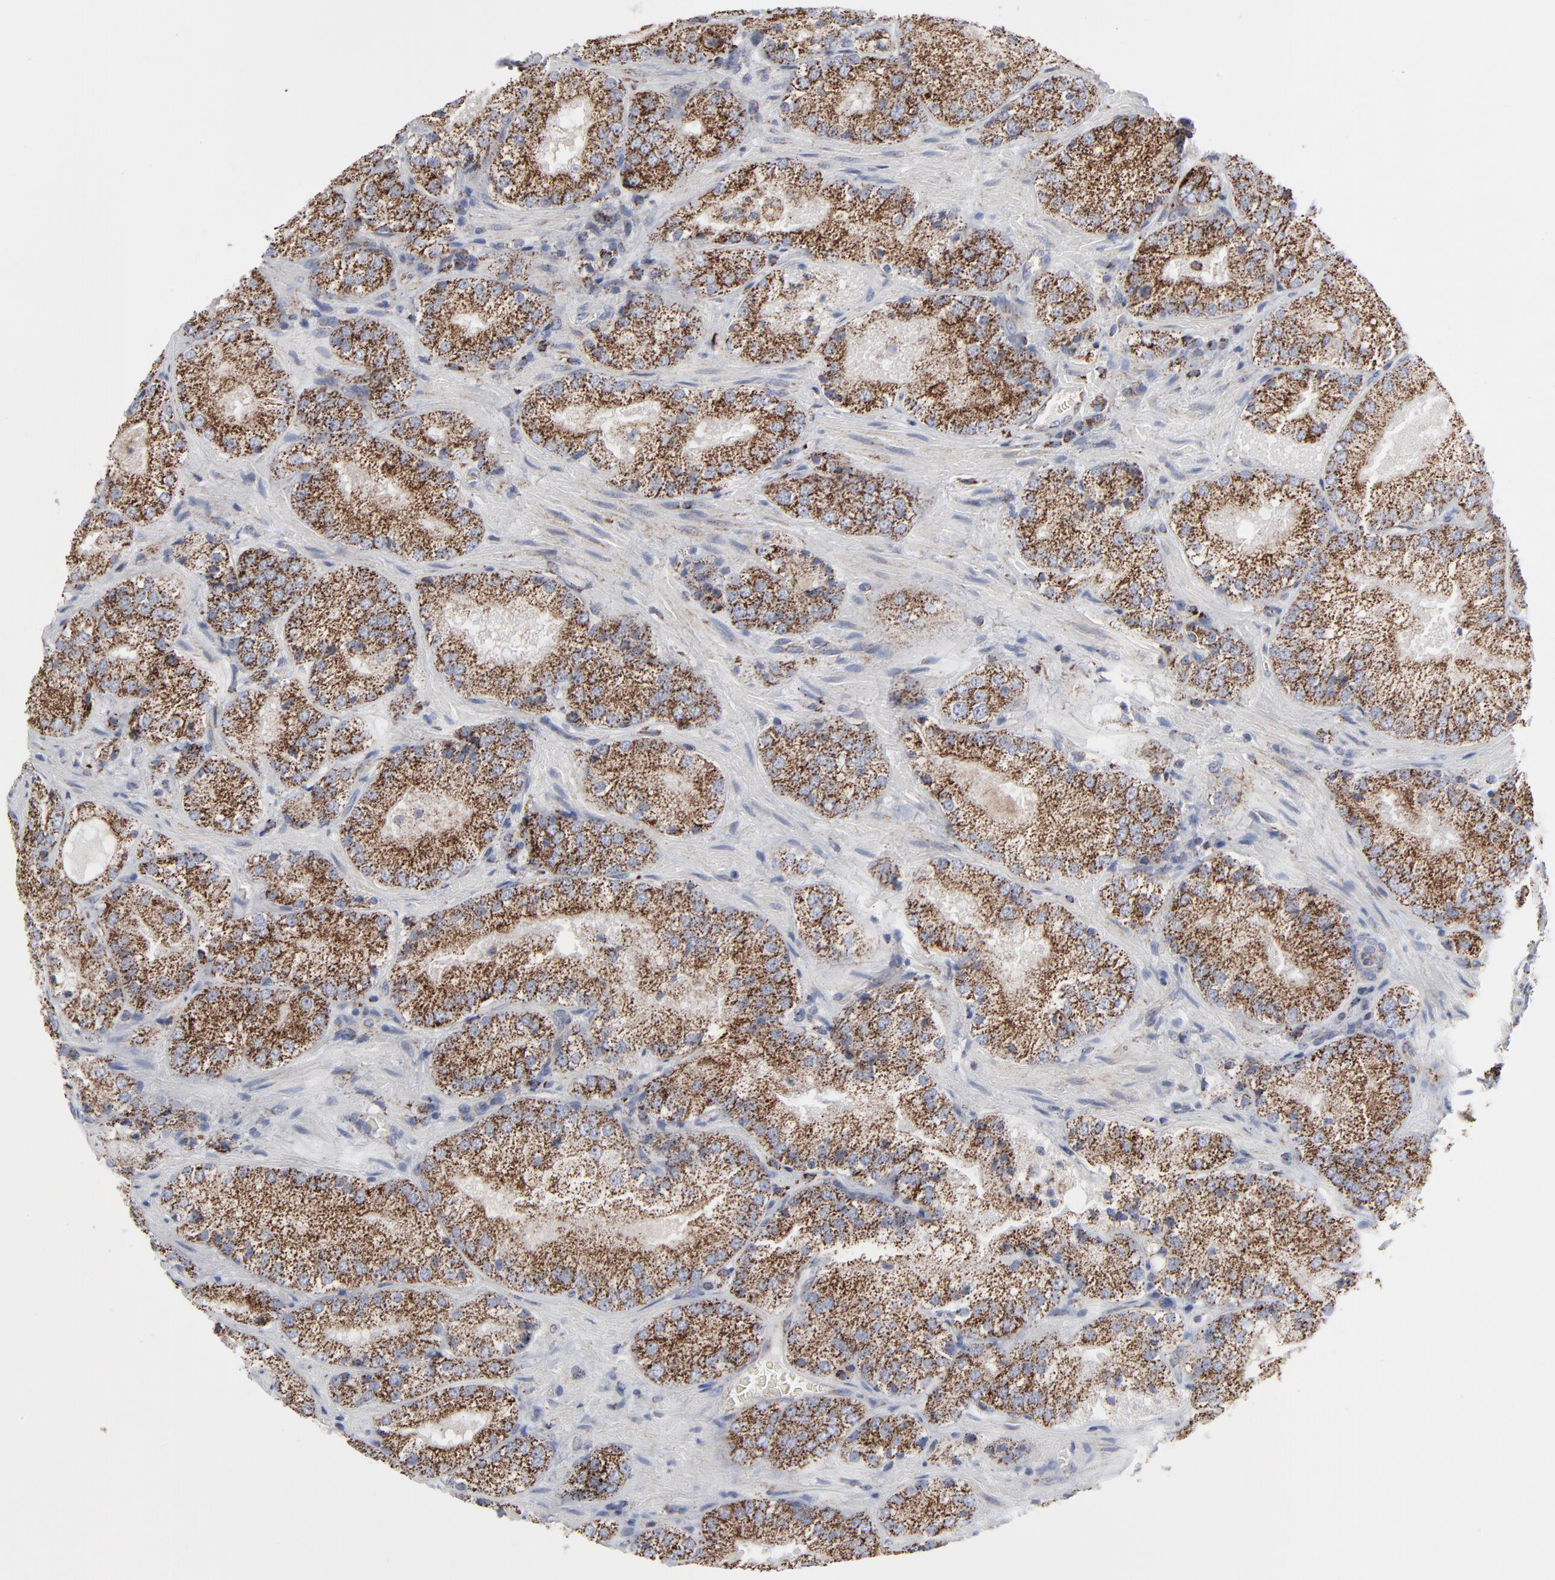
{"staining": {"intensity": "strong", "quantity": ">75%", "location": "cytoplasmic/membranous"}, "tissue": "prostate cancer", "cell_type": "Tumor cells", "image_type": "cancer", "snomed": [{"axis": "morphology", "description": "Adenocarcinoma, Low grade"}, {"axis": "topography", "description": "Prostate"}], "caption": "A brown stain shows strong cytoplasmic/membranous positivity of a protein in human prostate low-grade adenocarcinoma tumor cells.", "gene": "TXNRD2", "patient": {"sex": "male", "age": 60}}